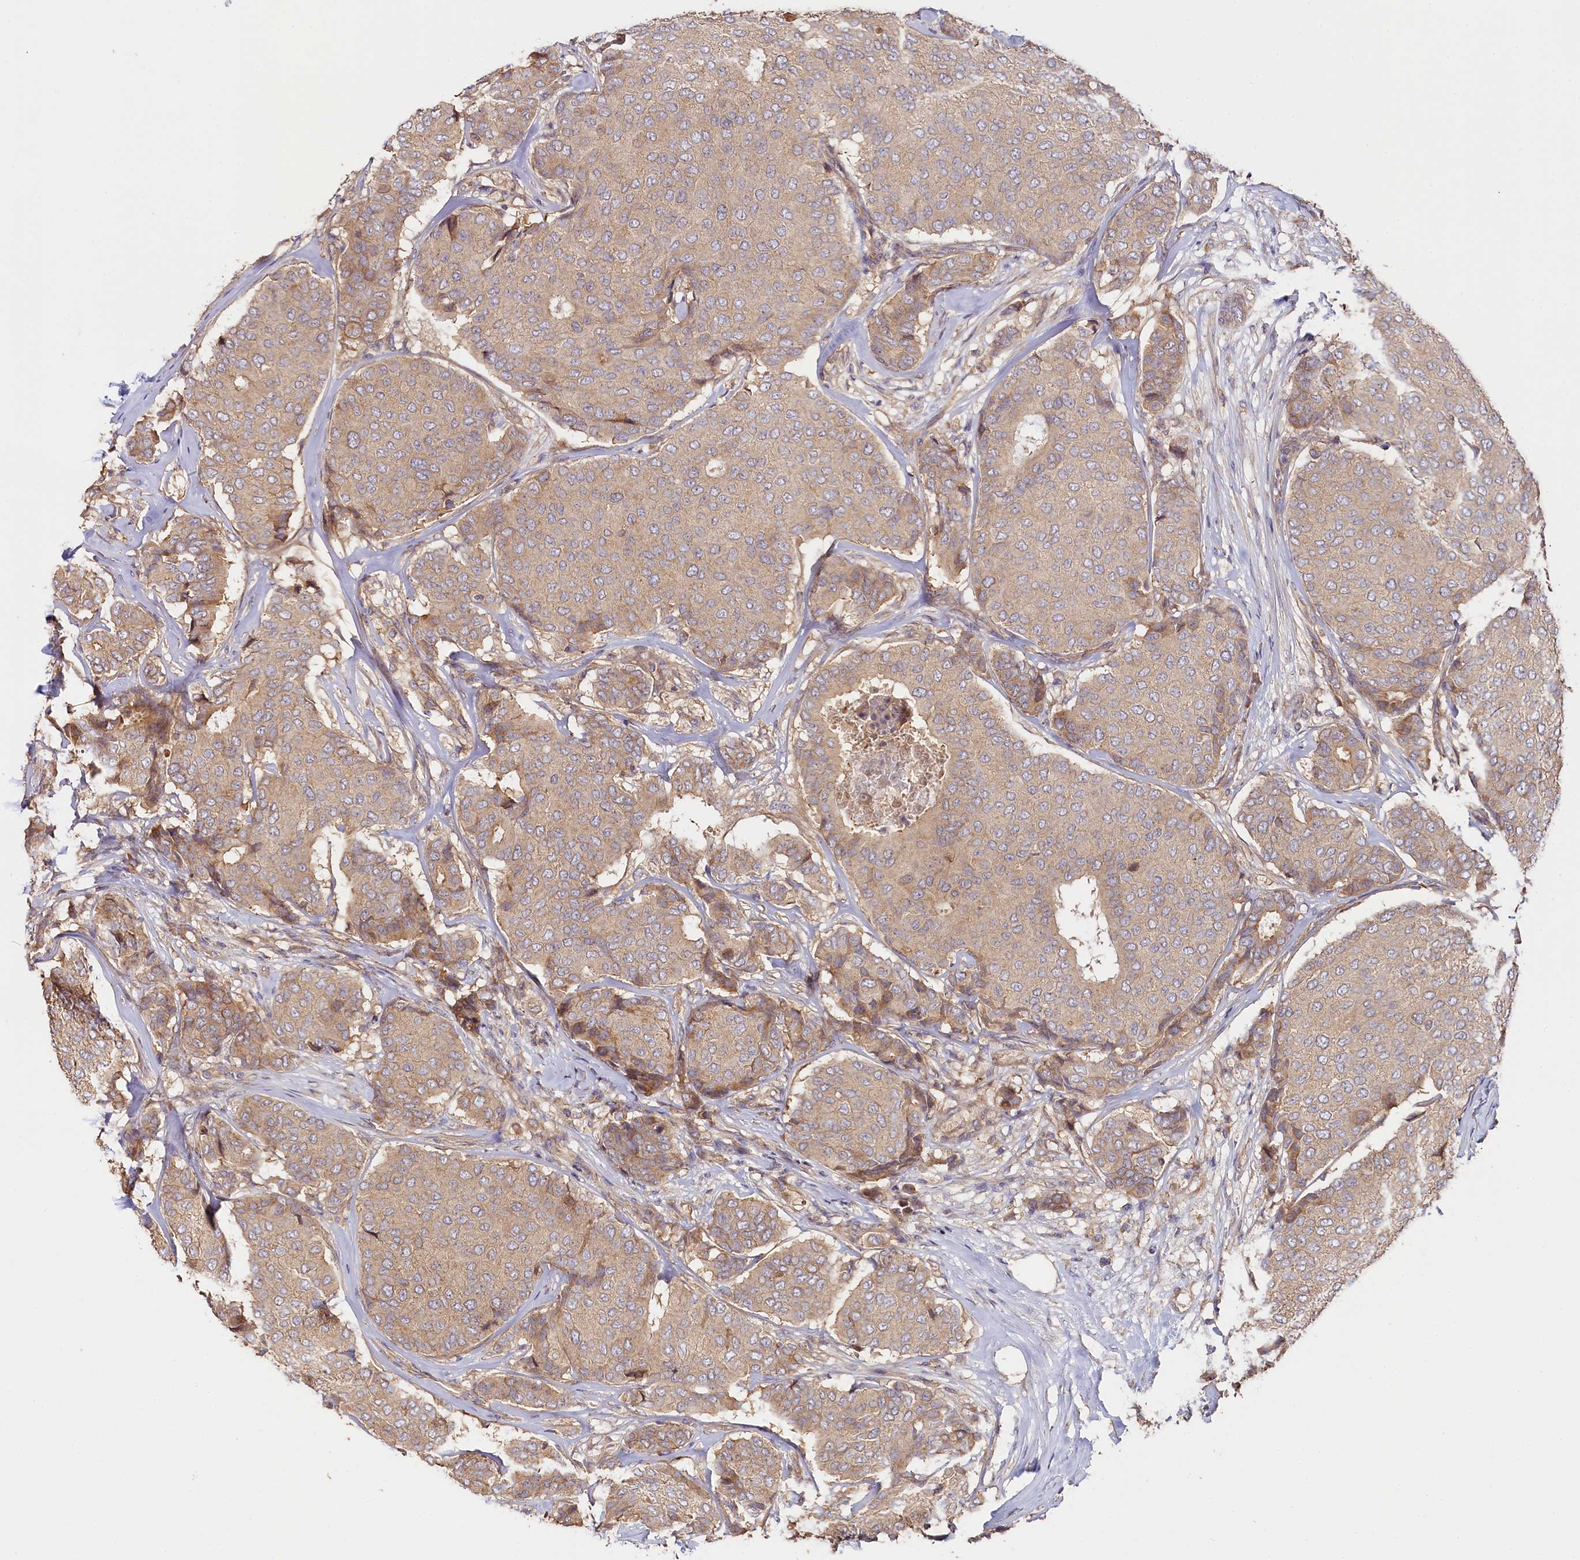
{"staining": {"intensity": "weak", "quantity": "<25%", "location": "cytoplasmic/membranous"}, "tissue": "breast cancer", "cell_type": "Tumor cells", "image_type": "cancer", "snomed": [{"axis": "morphology", "description": "Duct carcinoma"}, {"axis": "topography", "description": "Breast"}], "caption": "This is an immunohistochemistry micrograph of human breast cancer. There is no staining in tumor cells.", "gene": "KATNB1", "patient": {"sex": "female", "age": 75}}